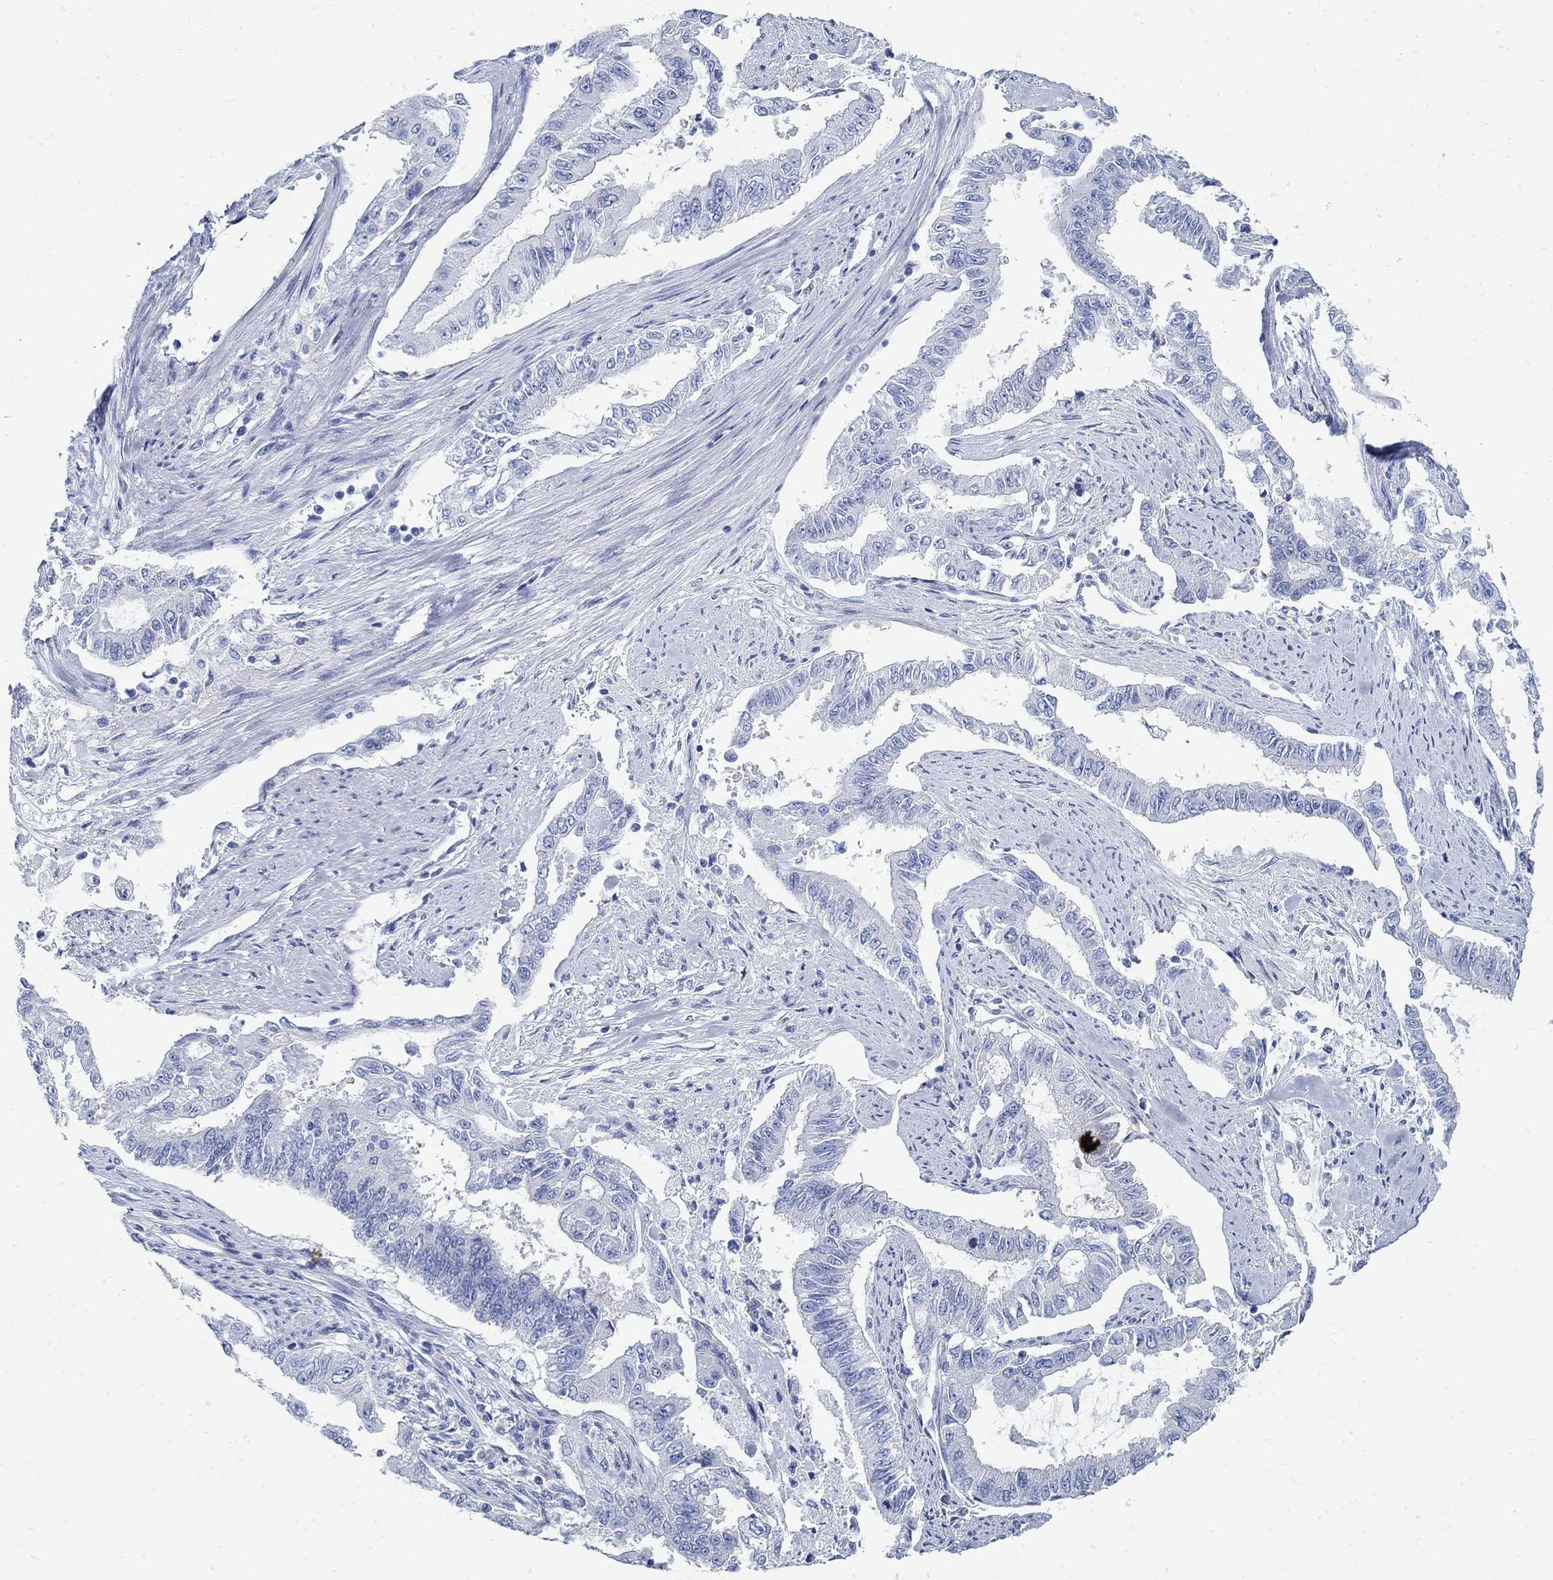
{"staining": {"intensity": "negative", "quantity": "none", "location": "none"}, "tissue": "endometrial cancer", "cell_type": "Tumor cells", "image_type": "cancer", "snomed": [{"axis": "morphology", "description": "Adenocarcinoma, NOS"}, {"axis": "topography", "description": "Uterus"}], "caption": "A high-resolution photomicrograph shows immunohistochemistry (IHC) staining of adenocarcinoma (endometrial), which reveals no significant positivity in tumor cells.", "gene": "C15orf39", "patient": {"sex": "female", "age": 59}}